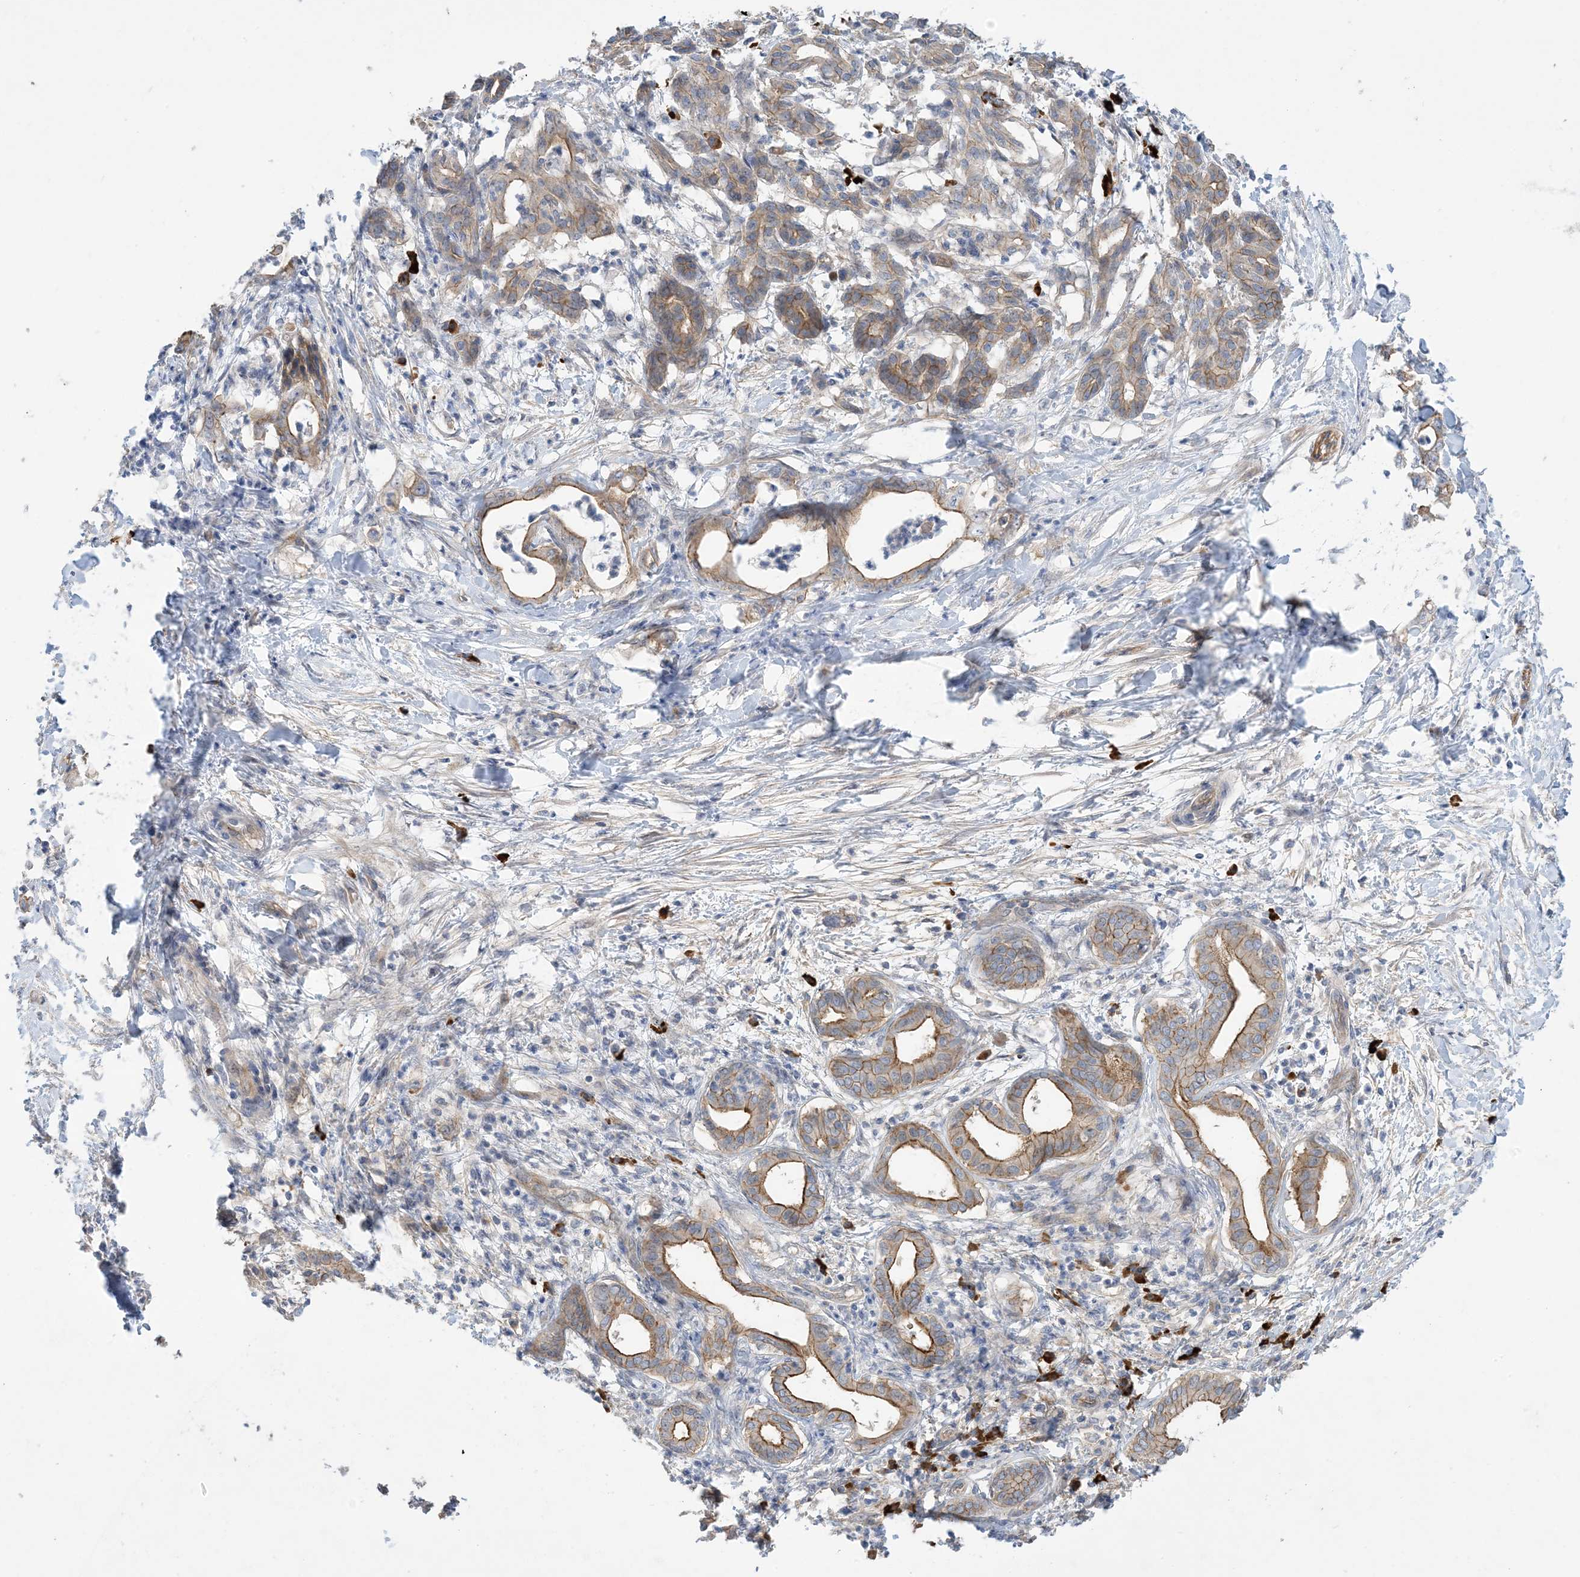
{"staining": {"intensity": "moderate", "quantity": ">75%", "location": "cytoplasmic/membranous"}, "tissue": "pancreatic cancer", "cell_type": "Tumor cells", "image_type": "cancer", "snomed": [{"axis": "morphology", "description": "Adenocarcinoma, NOS"}, {"axis": "topography", "description": "Pancreas"}], "caption": "DAB (3,3'-diaminobenzidine) immunohistochemical staining of human pancreatic adenocarcinoma displays moderate cytoplasmic/membranous protein staining in about >75% of tumor cells. The staining is performed using DAB brown chromogen to label protein expression. The nuclei are counter-stained blue using hematoxylin.", "gene": "AOC1", "patient": {"sex": "female", "age": 55}}